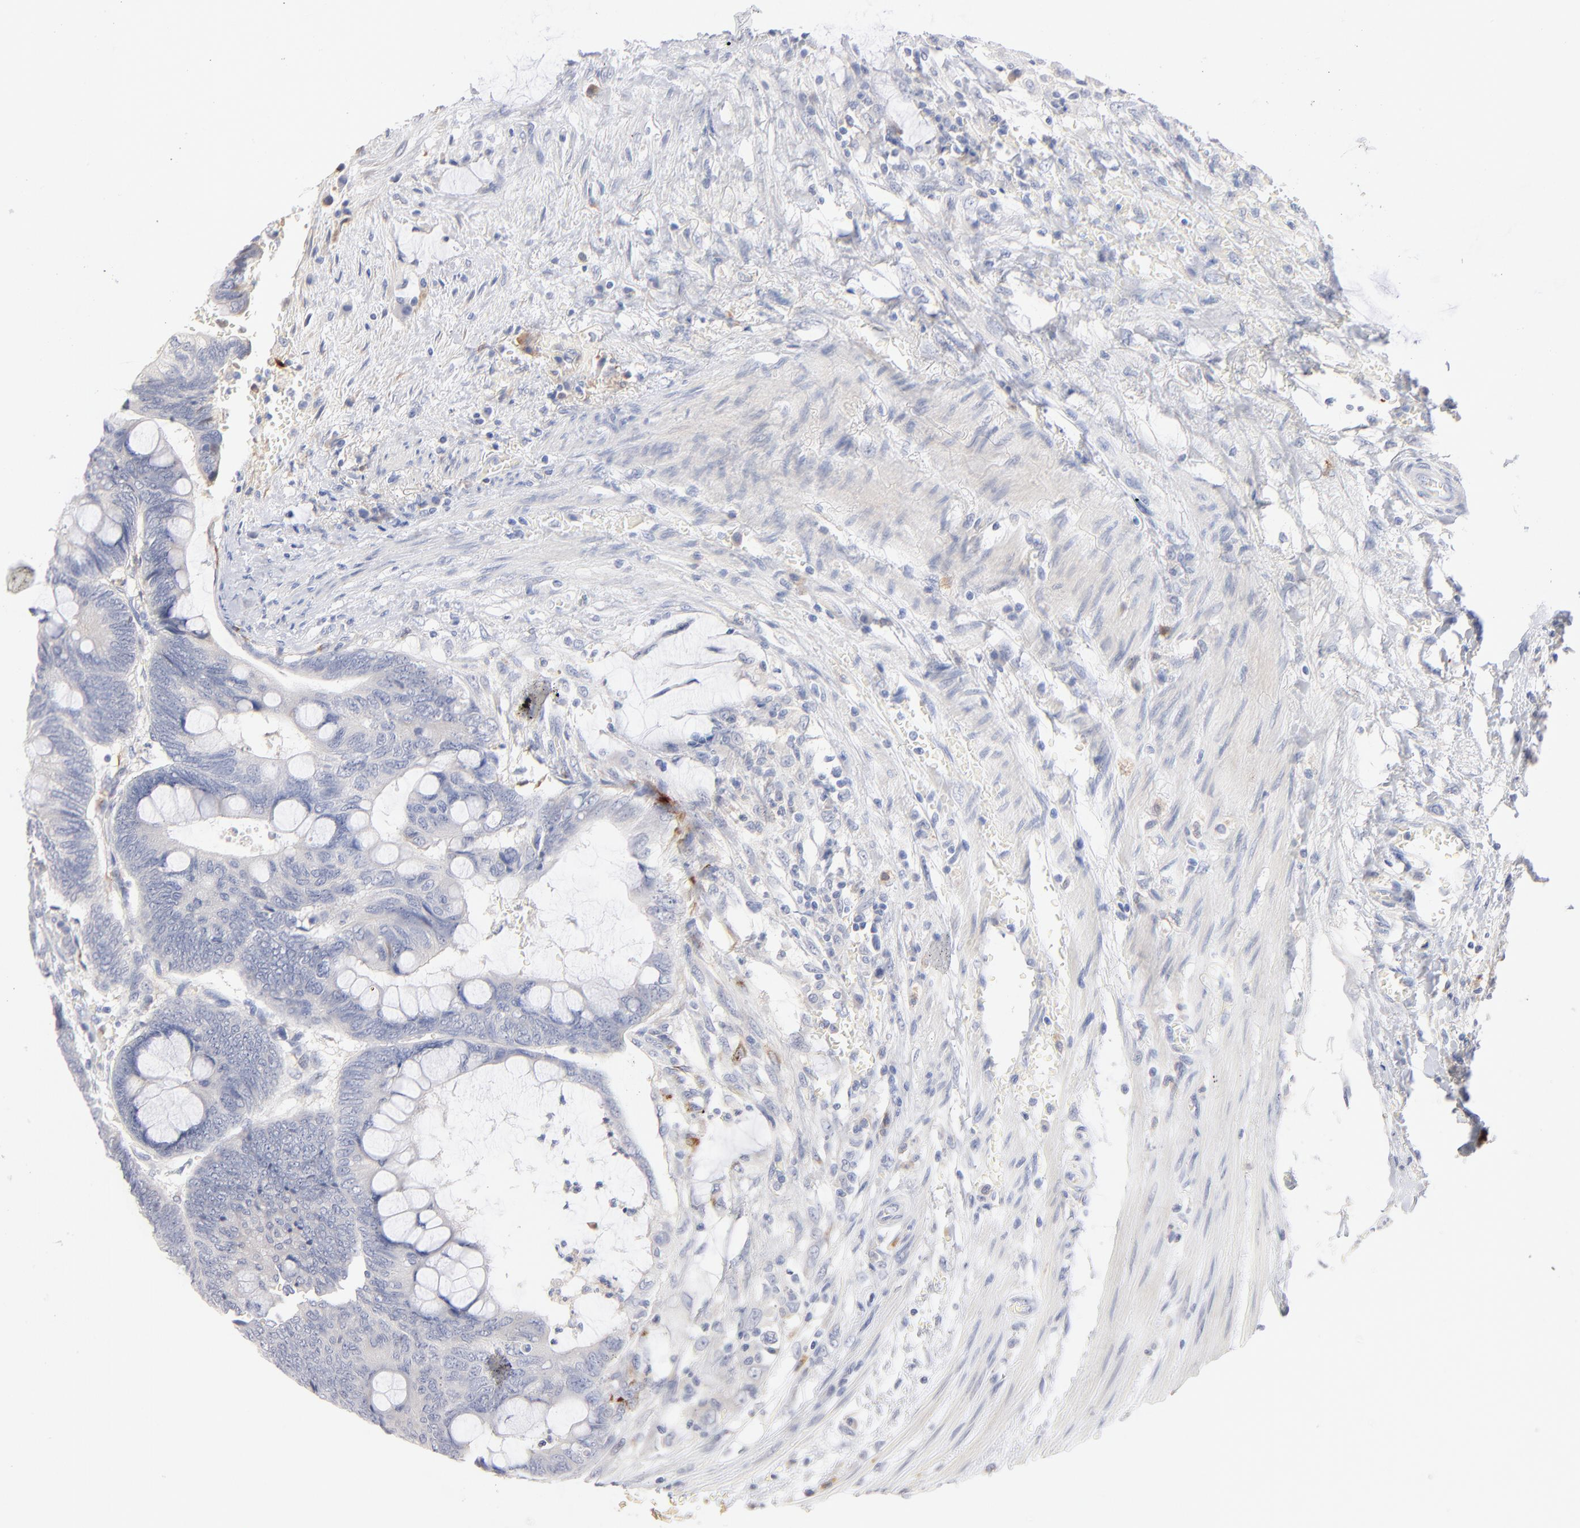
{"staining": {"intensity": "negative", "quantity": "none", "location": "none"}, "tissue": "colorectal cancer", "cell_type": "Tumor cells", "image_type": "cancer", "snomed": [{"axis": "morphology", "description": "Normal tissue, NOS"}, {"axis": "morphology", "description": "Adenocarcinoma, NOS"}, {"axis": "topography", "description": "Rectum"}], "caption": "An image of human colorectal cancer is negative for staining in tumor cells.", "gene": "F12", "patient": {"sex": "male", "age": 92}}